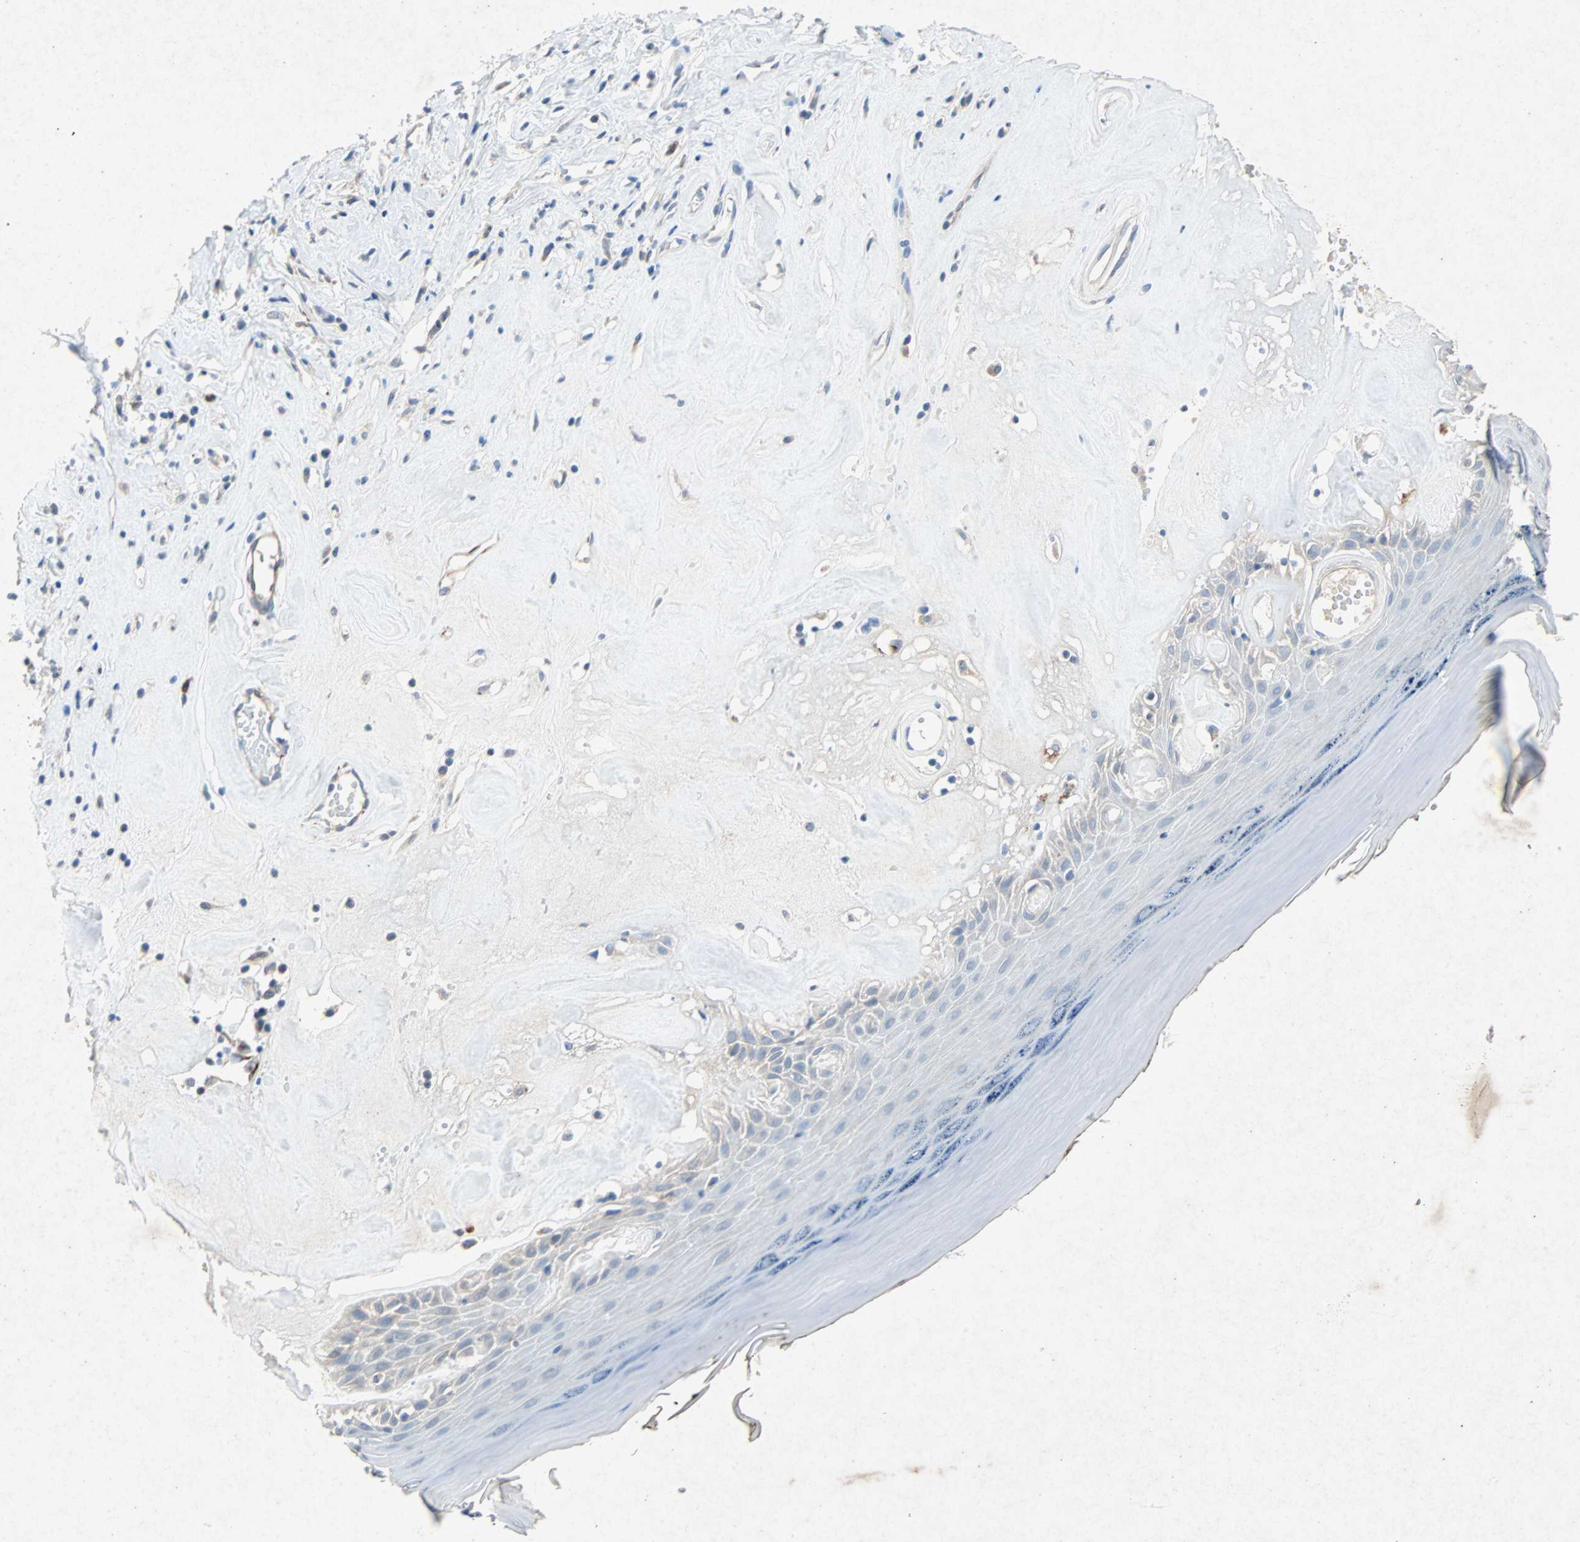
{"staining": {"intensity": "negative", "quantity": "none", "location": "none"}, "tissue": "skin", "cell_type": "Epidermal cells", "image_type": "normal", "snomed": [{"axis": "morphology", "description": "Normal tissue, NOS"}, {"axis": "morphology", "description": "Inflammation, NOS"}, {"axis": "topography", "description": "Vulva"}], "caption": "High power microscopy micrograph of an immunohistochemistry image of normal skin, revealing no significant positivity in epidermal cells.", "gene": "PCDHB2", "patient": {"sex": "female", "age": 84}}